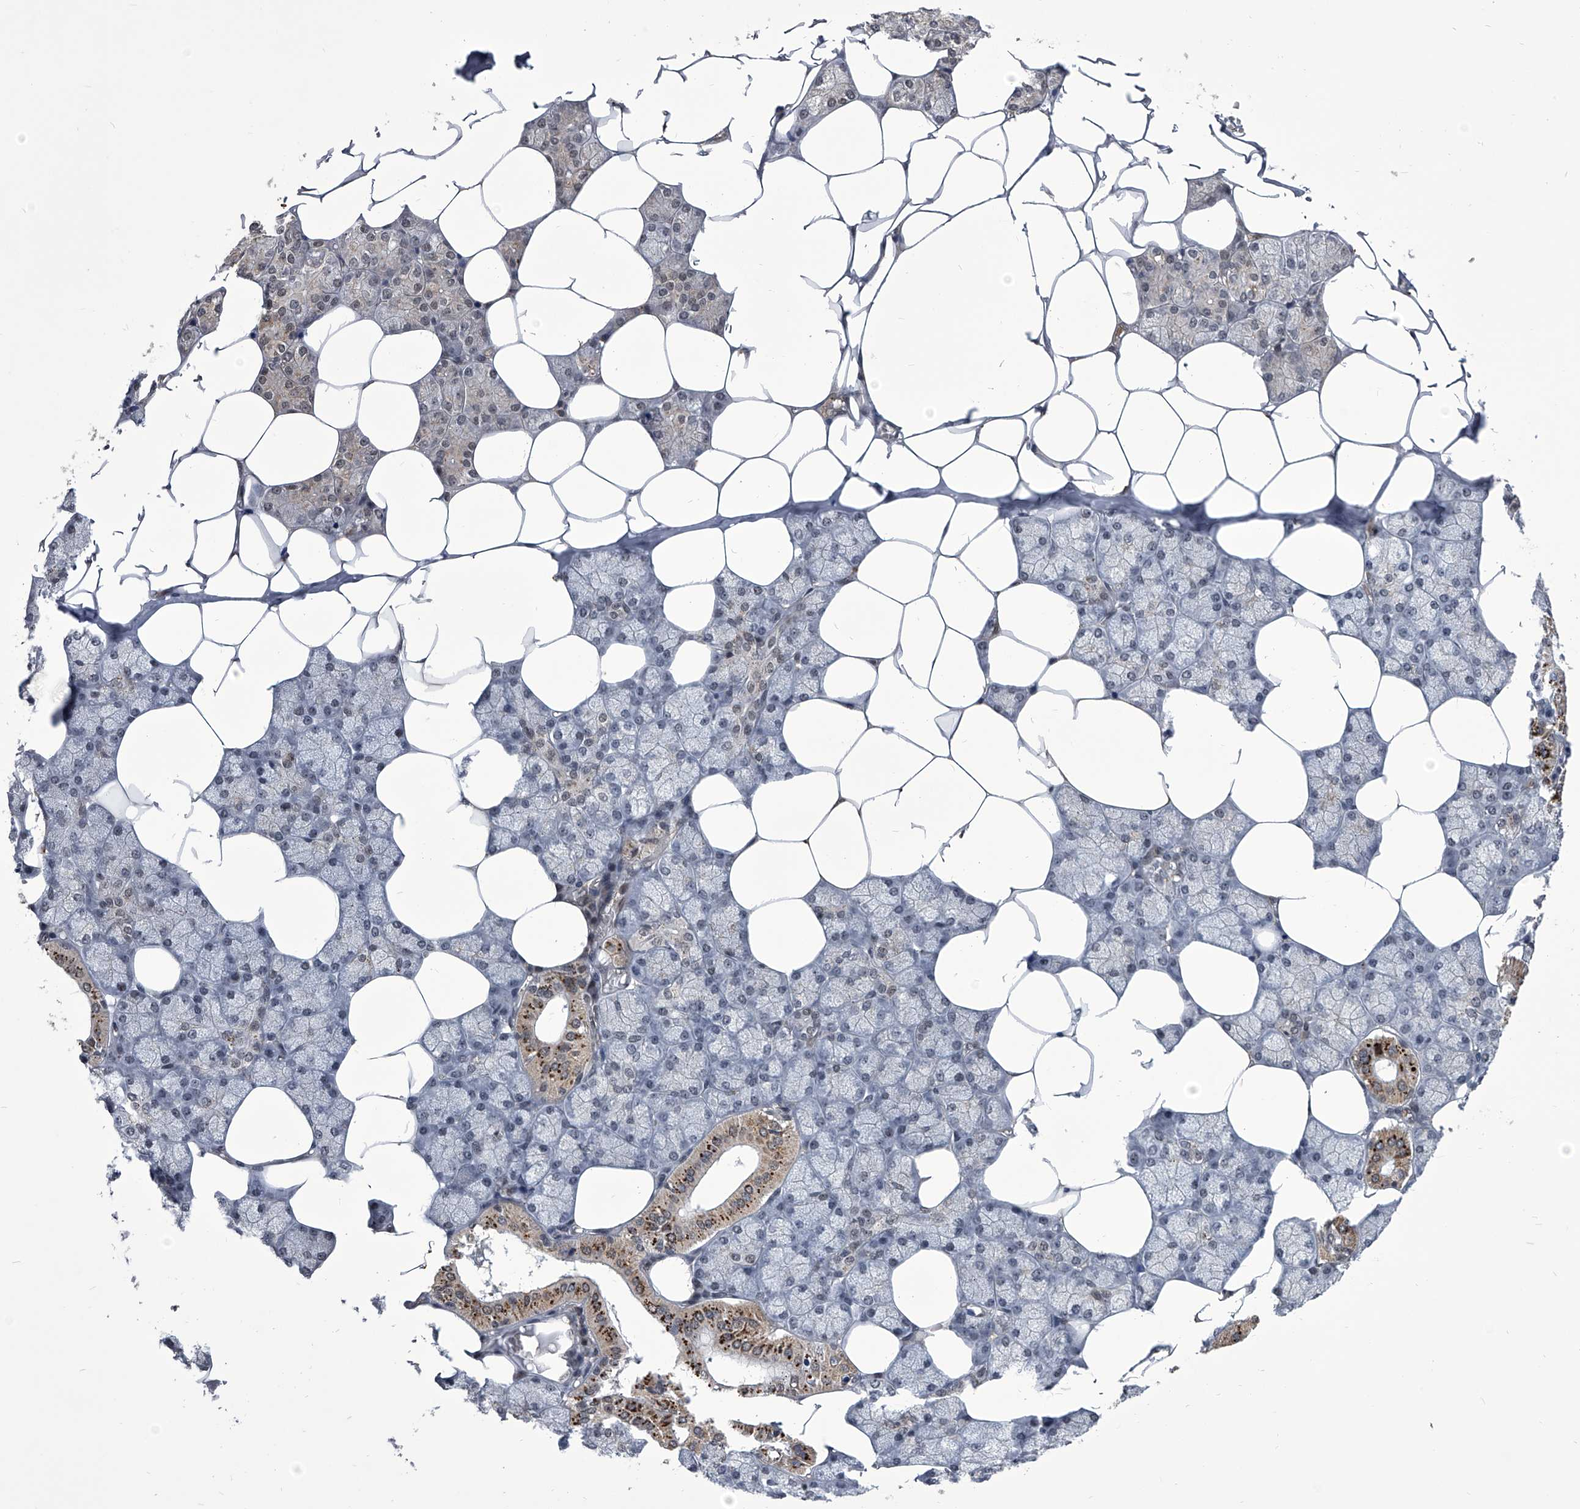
{"staining": {"intensity": "strong", "quantity": "<25%", "location": "cytoplasmic/membranous"}, "tissue": "salivary gland", "cell_type": "Glandular cells", "image_type": "normal", "snomed": [{"axis": "morphology", "description": "Normal tissue, NOS"}, {"axis": "topography", "description": "Salivary gland"}], "caption": "Immunohistochemical staining of normal human salivary gland displays medium levels of strong cytoplasmic/membranous staining in about <25% of glandular cells.", "gene": "CMTR1", "patient": {"sex": "male", "age": 62}}